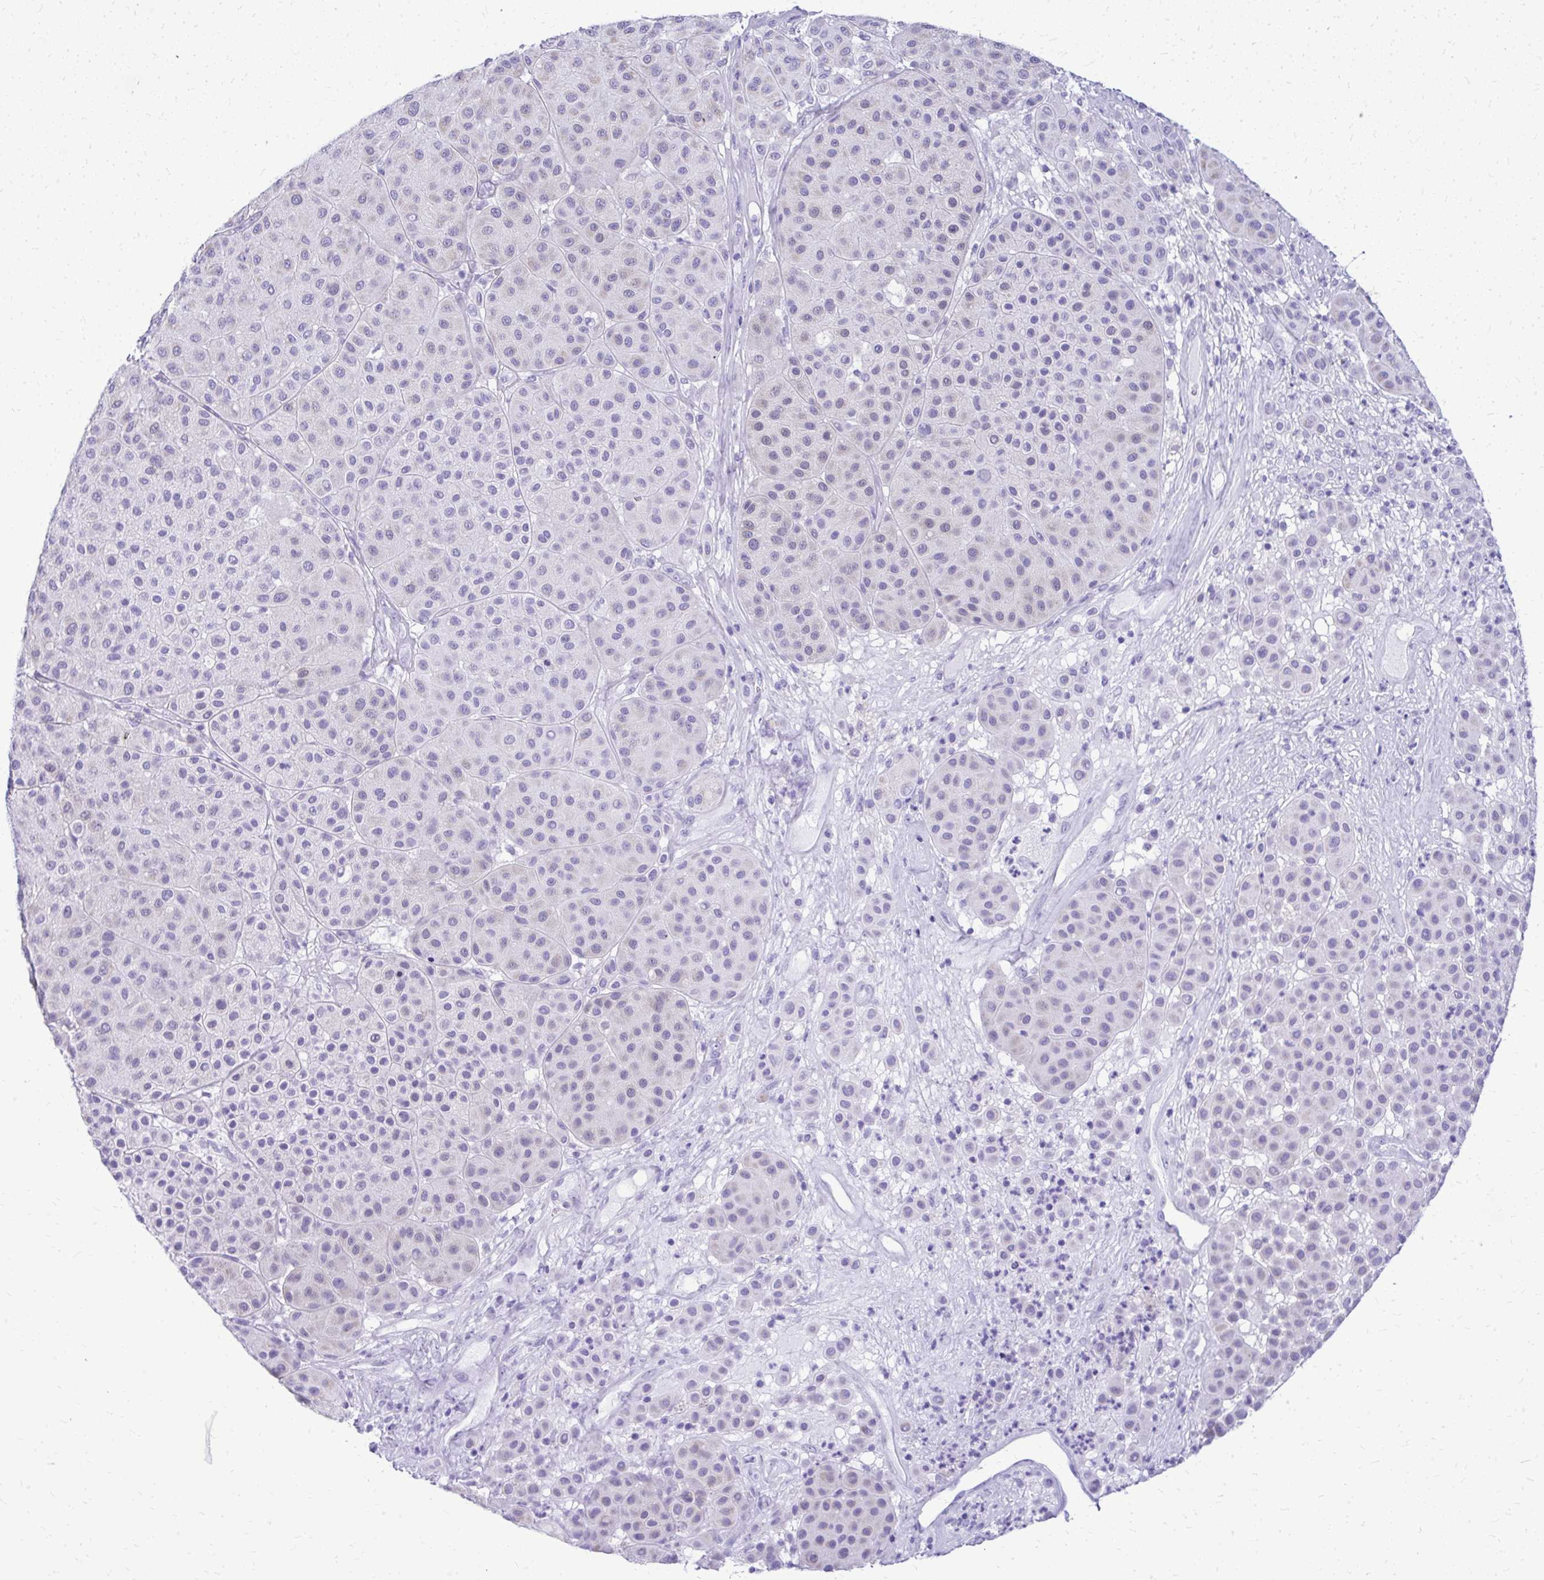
{"staining": {"intensity": "negative", "quantity": "none", "location": "none"}, "tissue": "melanoma", "cell_type": "Tumor cells", "image_type": "cancer", "snomed": [{"axis": "morphology", "description": "Malignant melanoma, Metastatic site"}, {"axis": "topography", "description": "Smooth muscle"}], "caption": "Immunohistochemical staining of human malignant melanoma (metastatic site) reveals no significant positivity in tumor cells.", "gene": "RALYL", "patient": {"sex": "male", "age": 41}}